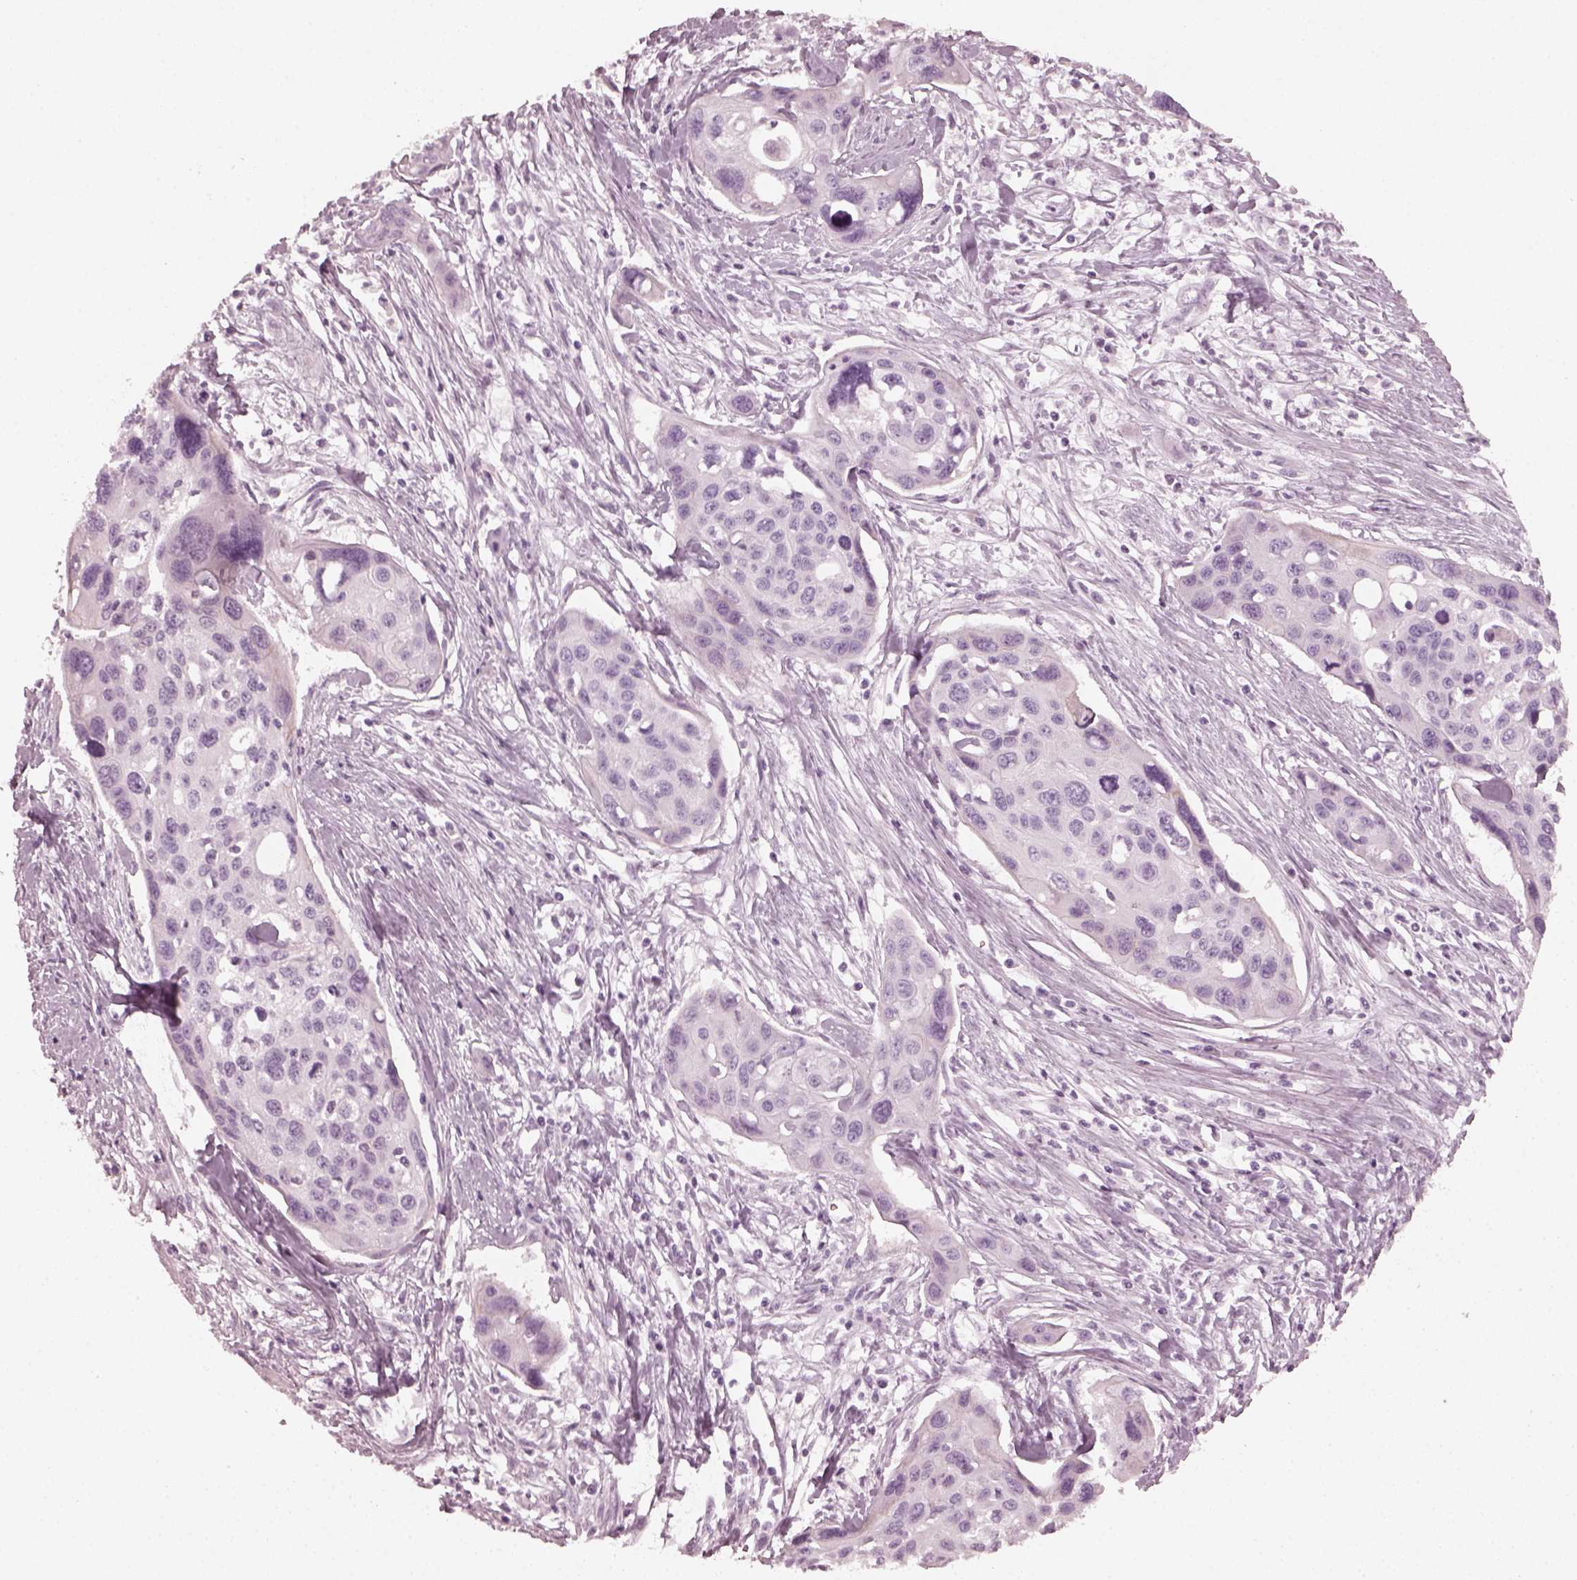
{"staining": {"intensity": "negative", "quantity": "none", "location": "none"}, "tissue": "cervical cancer", "cell_type": "Tumor cells", "image_type": "cancer", "snomed": [{"axis": "morphology", "description": "Squamous cell carcinoma, NOS"}, {"axis": "topography", "description": "Cervix"}], "caption": "This is a photomicrograph of immunohistochemistry (IHC) staining of squamous cell carcinoma (cervical), which shows no expression in tumor cells. (Immunohistochemistry, brightfield microscopy, high magnification).", "gene": "CRYBA2", "patient": {"sex": "female", "age": 31}}